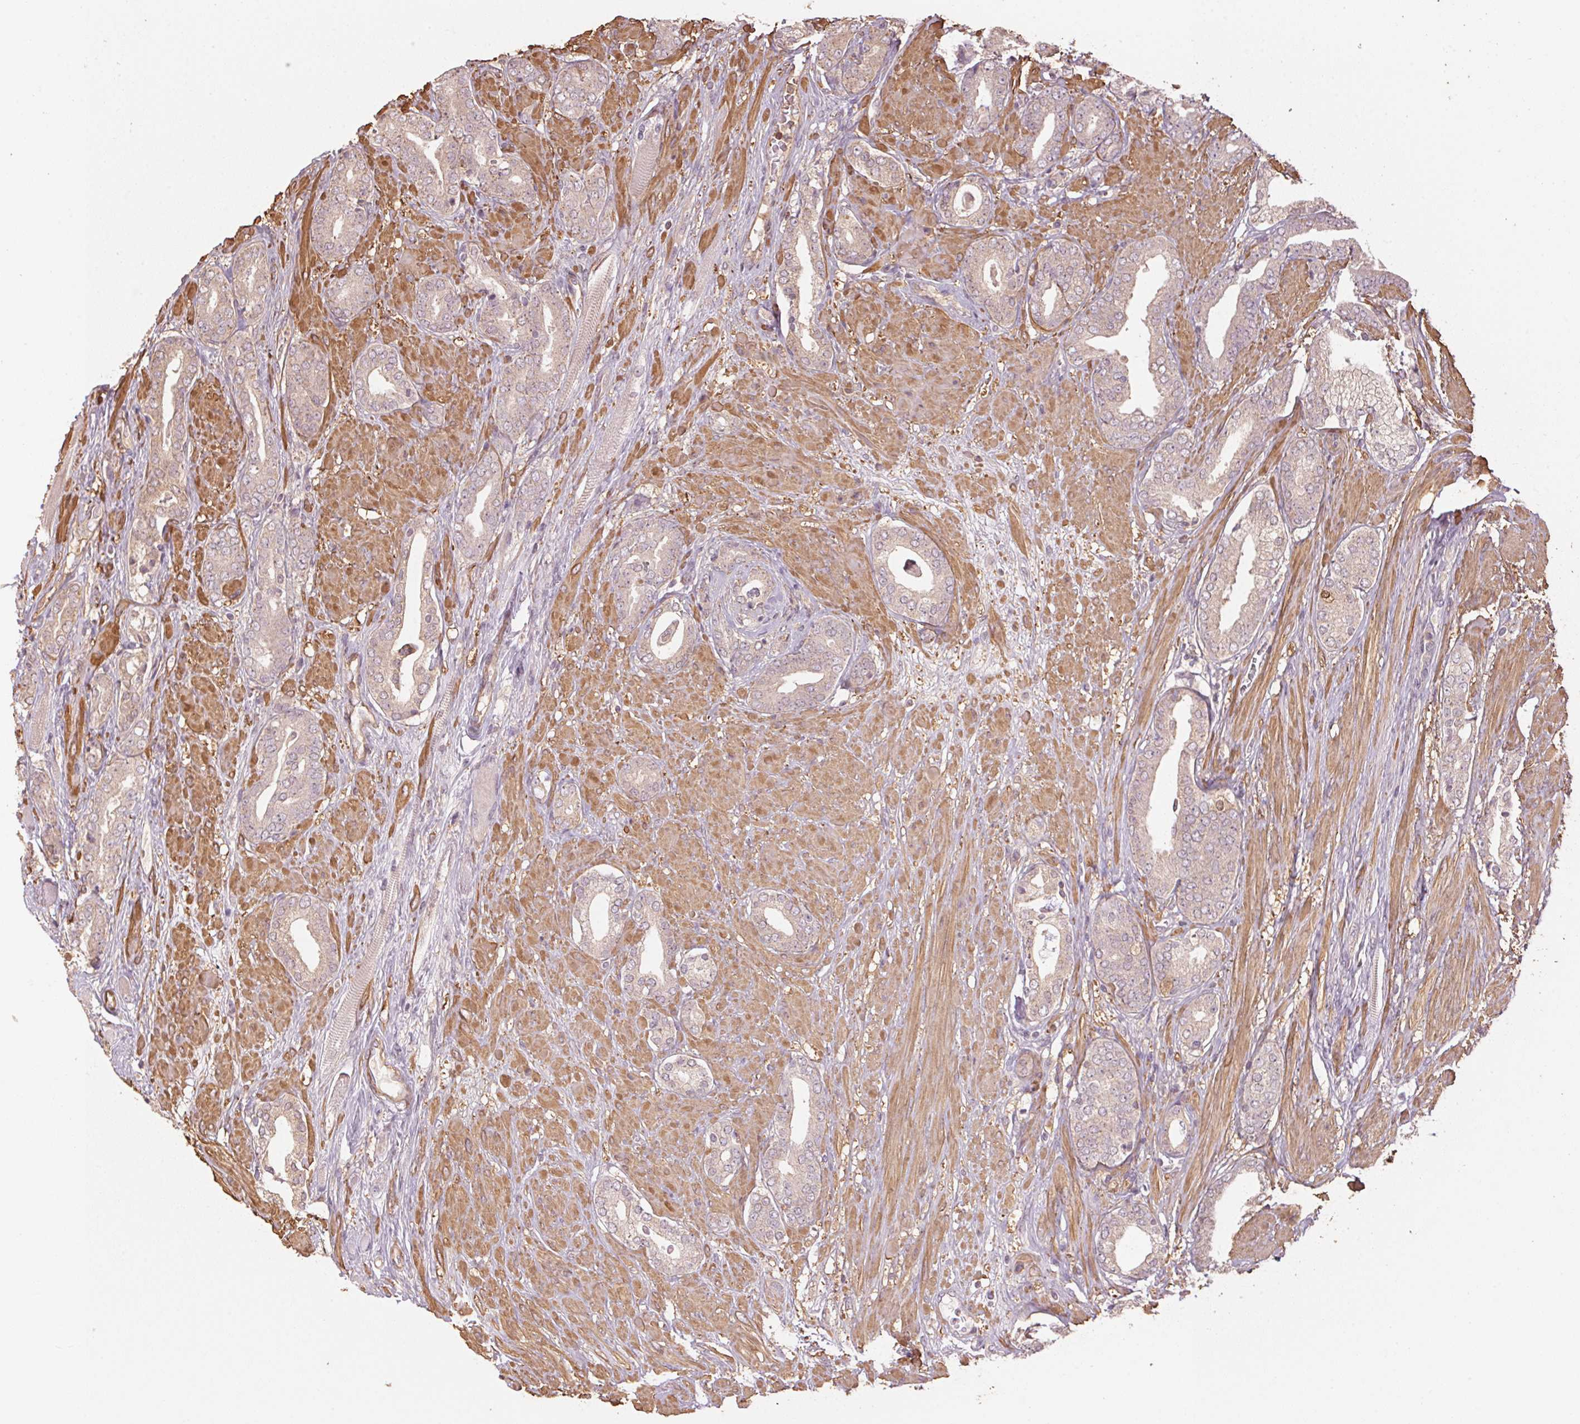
{"staining": {"intensity": "weak", "quantity": "25%-75%", "location": "cytoplasmic/membranous"}, "tissue": "prostate cancer", "cell_type": "Tumor cells", "image_type": "cancer", "snomed": [{"axis": "morphology", "description": "Adenocarcinoma, High grade"}, {"axis": "topography", "description": "Prostate"}], "caption": "Tumor cells show low levels of weak cytoplasmic/membranous expression in approximately 25%-75% of cells in adenocarcinoma (high-grade) (prostate).", "gene": "QDPR", "patient": {"sex": "male", "age": 56}}